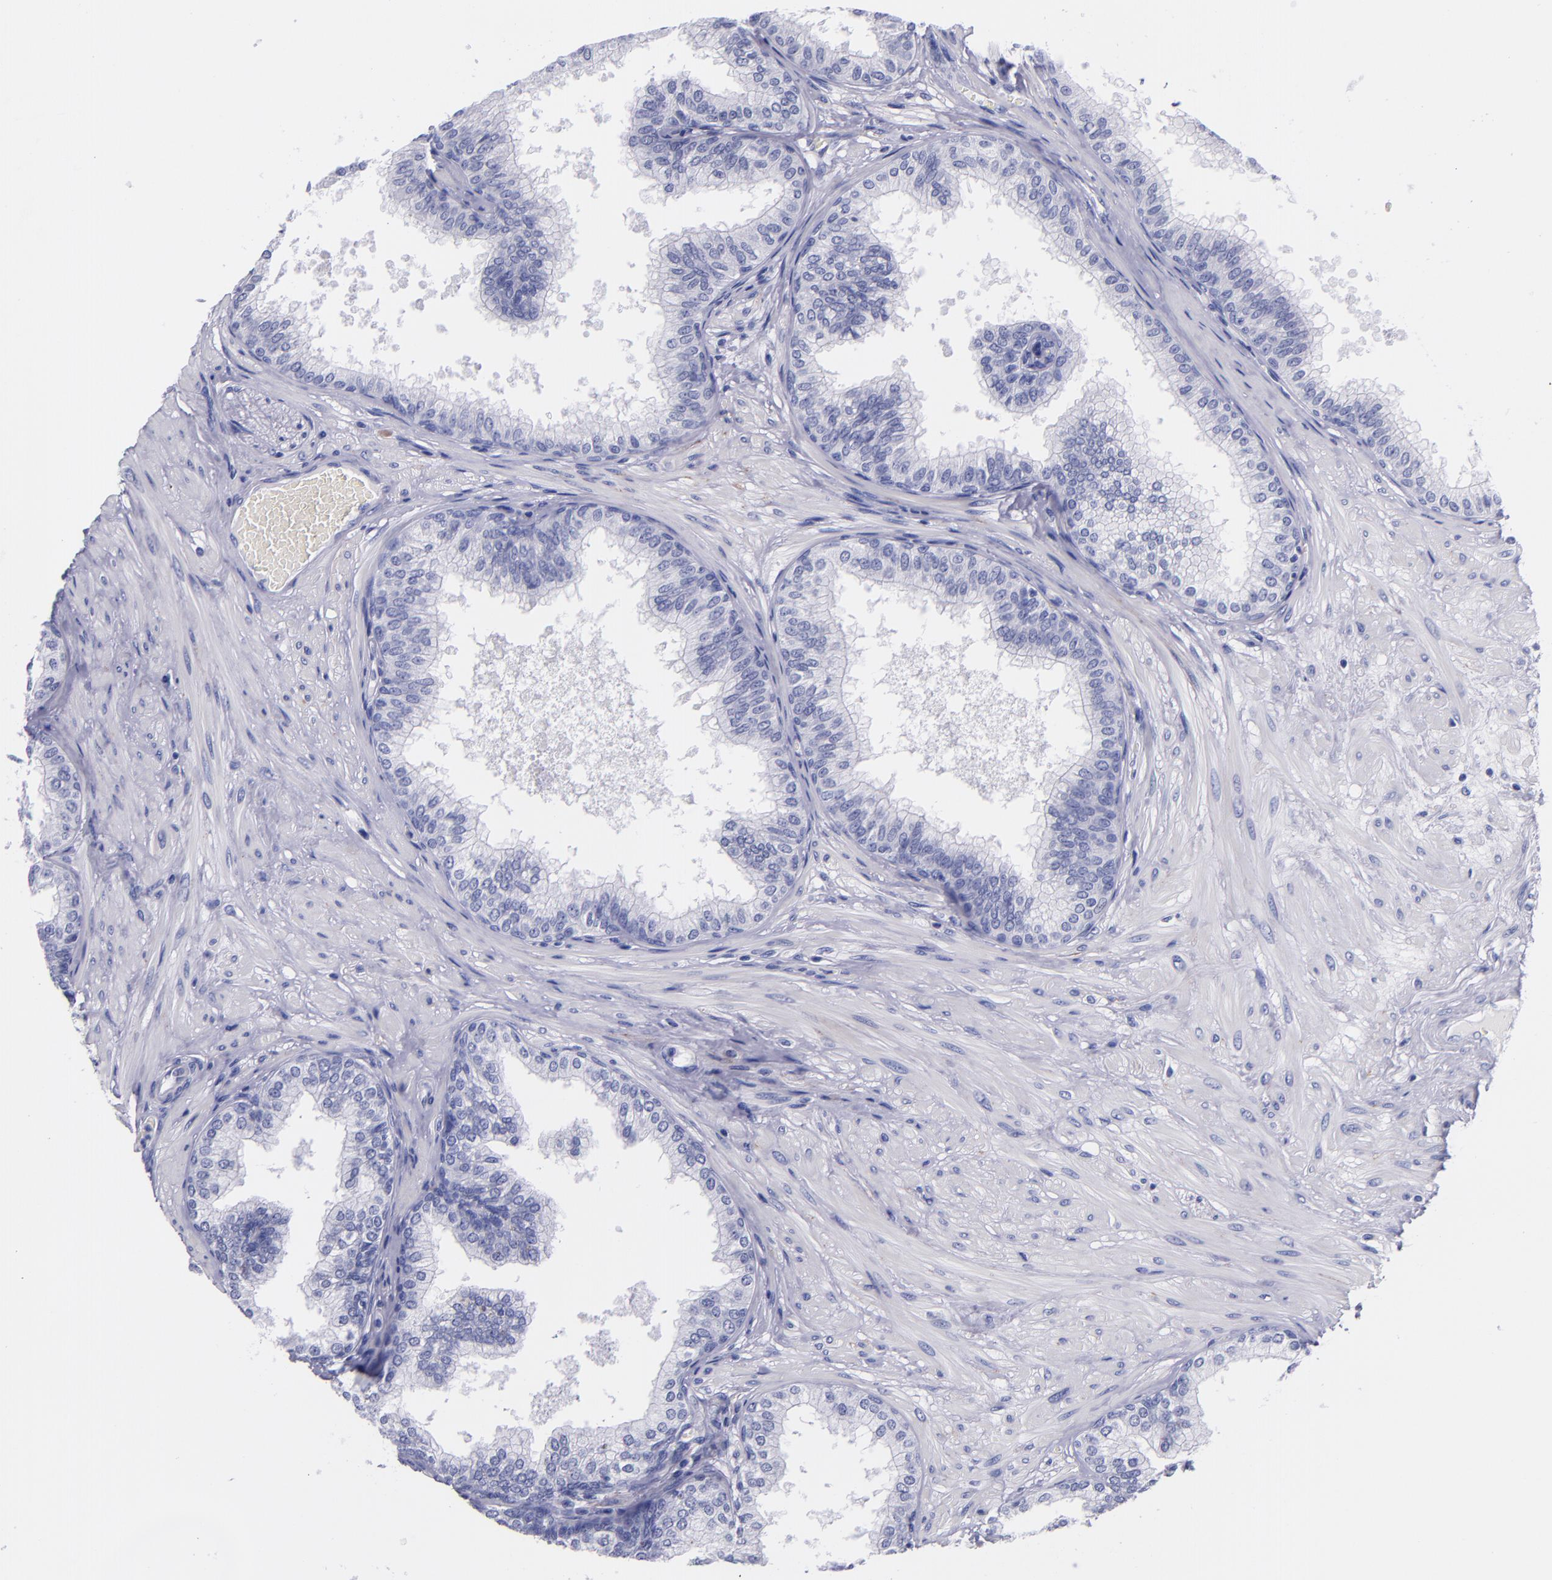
{"staining": {"intensity": "negative", "quantity": "none", "location": "none"}, "tissue": "prostate", "cell_type": "Glandular cells", "image_type": "normal", "snomed": [{"axis": "morphology", "description": "Normal tissue, NOS"}, {"axis": "topography", "description": "Prostate"}], "caption": "The photomicrograph demonstrates no significant positivity in glandular cells of prostate. (DAB immunohistochemistry visualized using brightfield microscopy, high magnification).", "gene": "SV2A", "patient": {"sex": "male", "age": 60}}